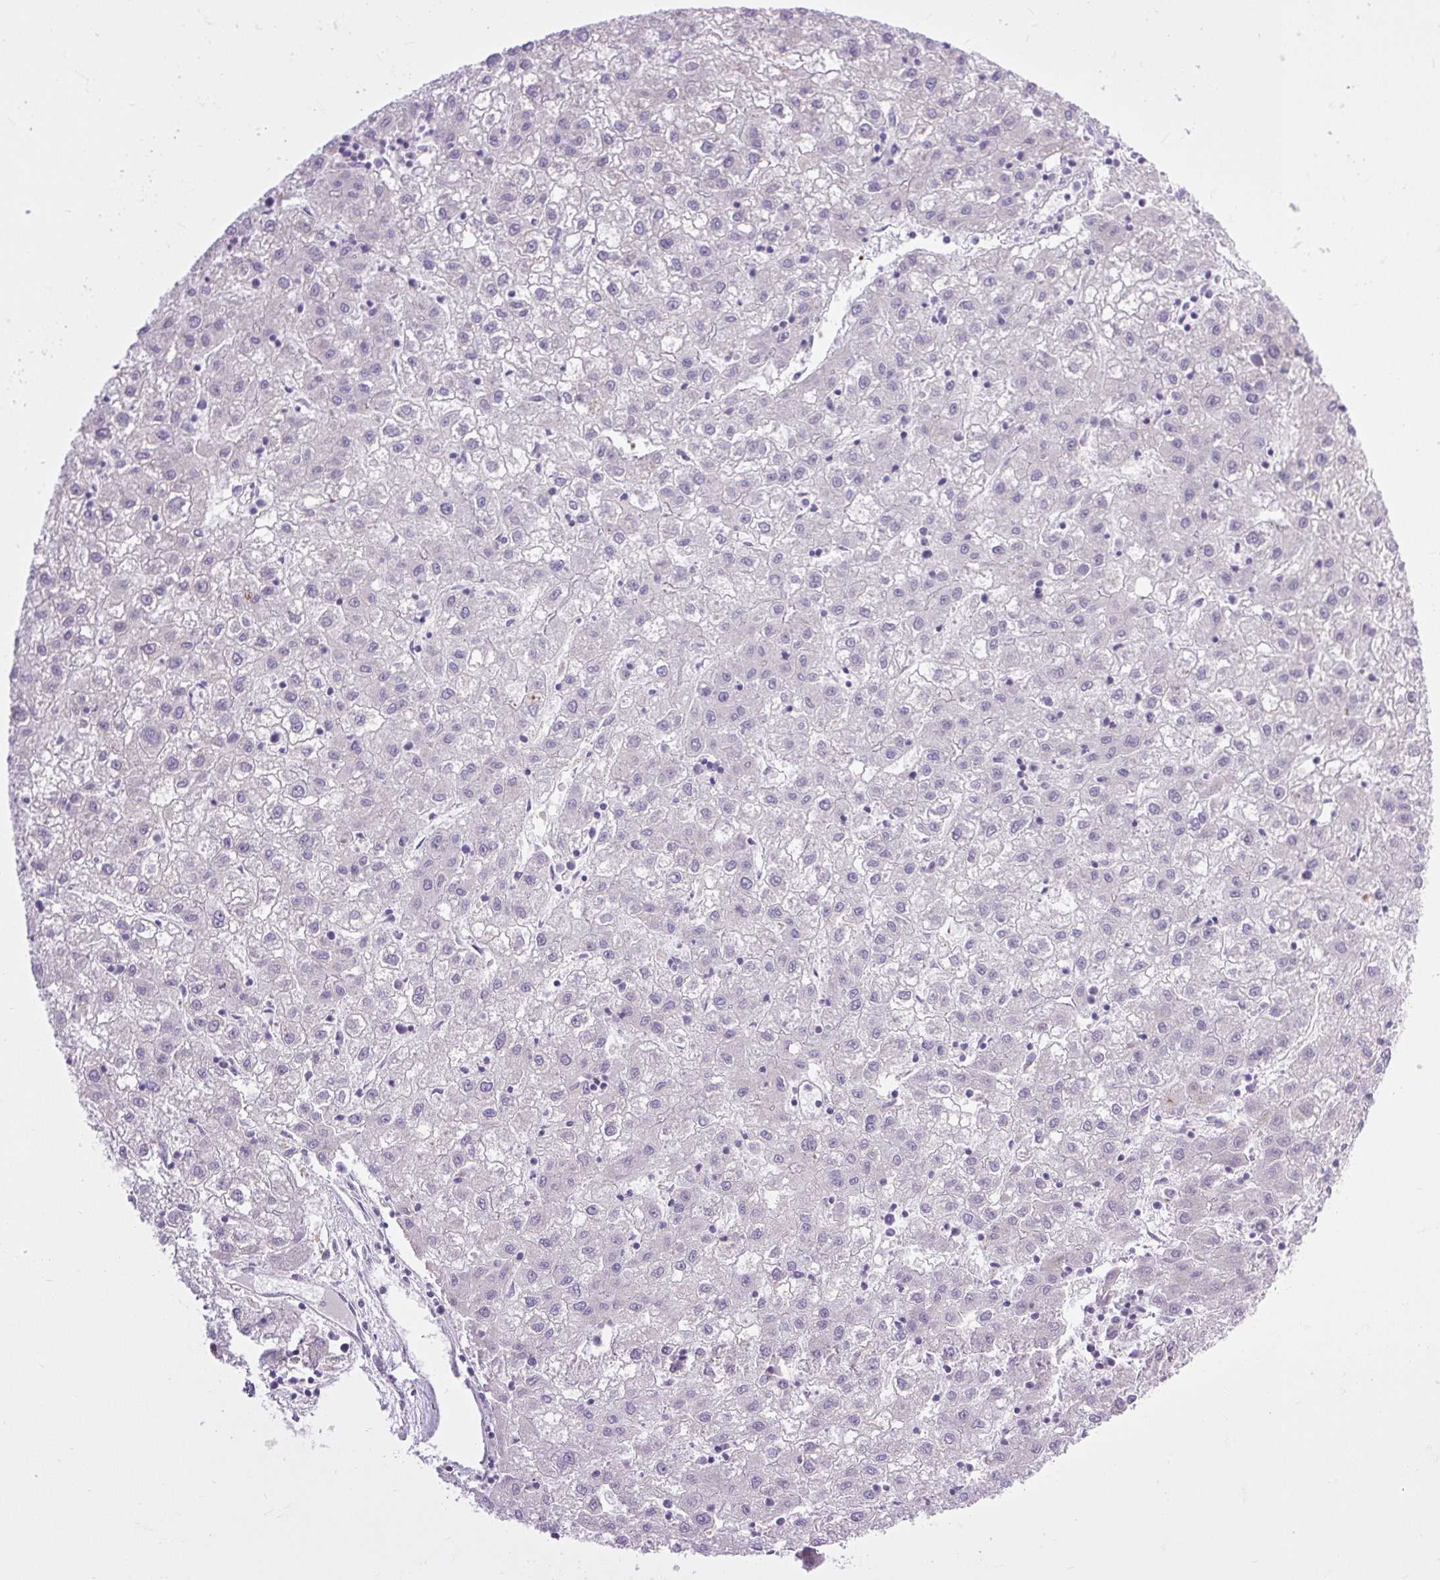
{"staining": {"intensity": "negative", "quantity": "none", "location": "none"}, "tissue": "liver cancer", "cell_type": "Tumor cells", "image_type": "cancer", "snomed": [{"axis": "morphology", "description": "Carcinoma, Hepatocellular, NOS"}, {"axis": "topography", "description": "Liver"}], "caption": "Immunohistochemistry histopathology image of neoplastic tissue: human liver cancer (hepatocellular carcinoma) stained with DAB demonstrates no significant protein staining in tumor cells. (Brightfield microscopy of DAB (3,3'-diaminobenzidine) immunohistochemistry at high magnification).", "gene": "RNASE10", "patient": {"sex": "male", "age": 72}}